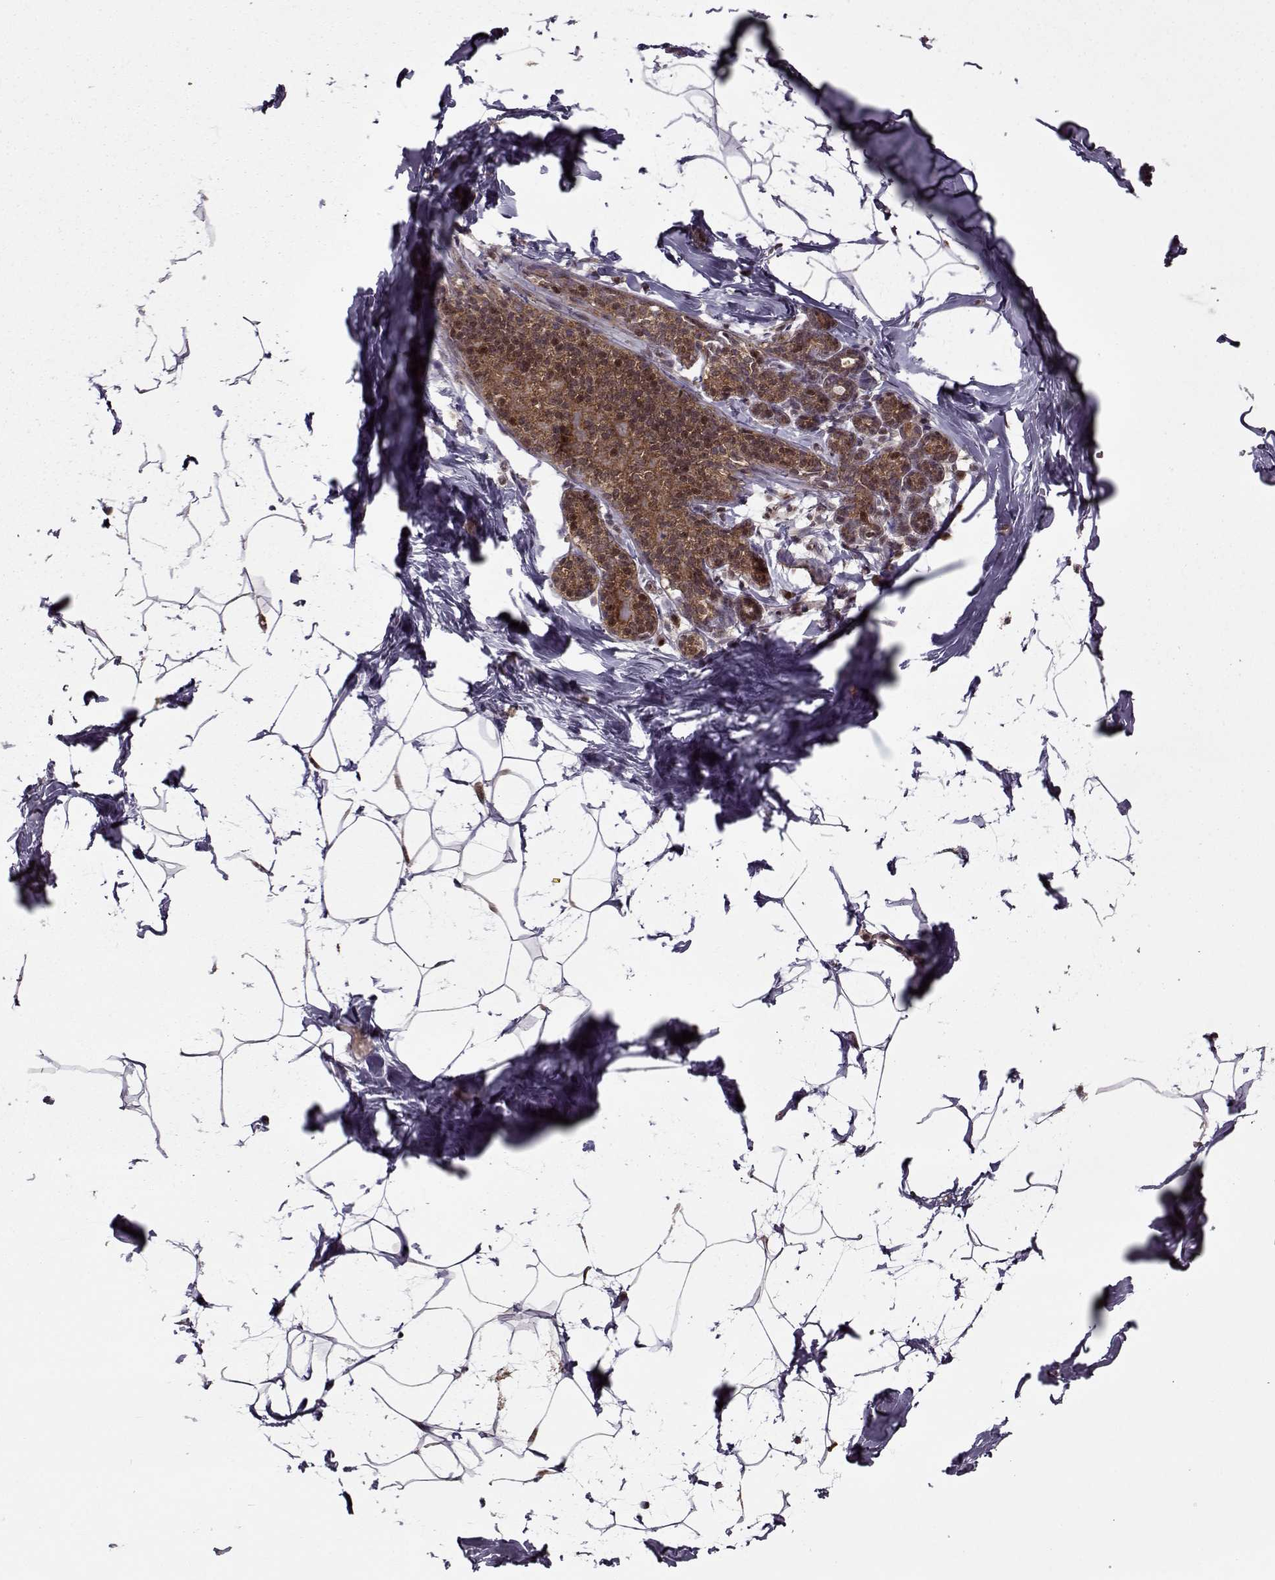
{"staining": {"intensity": "moderate", "quantity": ">75%", "location": "nuclear"}, "tissue": "breast", "cell_type": "Adipocytes", "image_type": "normal", "snomed": [{"axis": "morphology", "description": "Normal tissue, NOS"}, {"axis": "topography", "description": "Breast"}], "caption": "This micrograph reveals immunohistochemistry (IHC) staining of unremarkable human breast, with medium moderate nuclear staining in about >75% of adipocytes.", "gene": "PSMA7", "patient": {"sex": "female", "age": 32}}